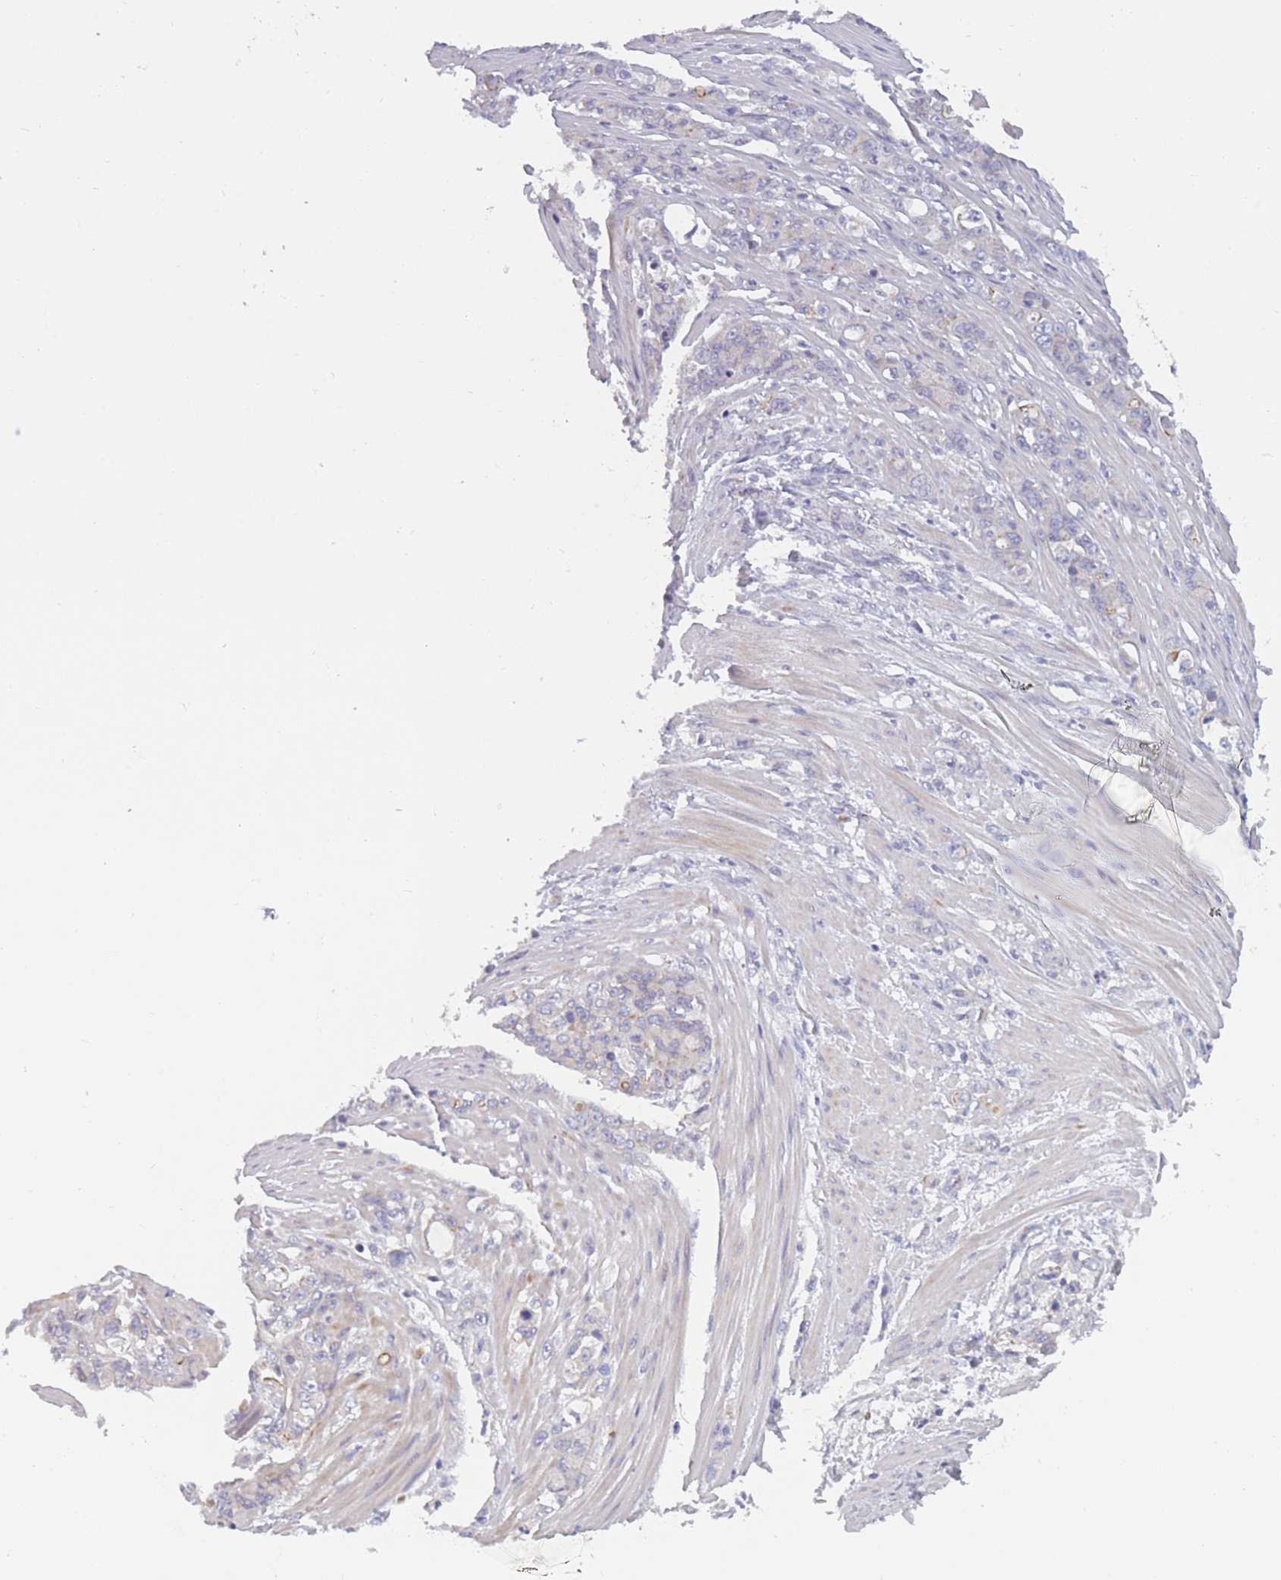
{"staining": {"intensity": "weak", "quantity": "<25%", "location": "cytoplasmic/membranous"}, "tissue": "stomach cancer", "cell_type": "Tumor cells", "image_type": "cancer", "snomed": [{"axis": "morphology", "description": "Normal tissue, NOS"}, {"axis": "morphology", "description": "Adenocarcinoma, NOS"}, {"axis": "topography", "description": "Stomach"}], "caption": "Immunohistochemistry histopathology image of stomach cancer (adenocarcinoma) stained for a protein (brown), which displays no expression in tumor cells. (DAB (3,3'-diaminobenzidine) immunohistochemistry with hematoxylin counter stain).", "gene": "FAM83F", "patient": {"sex": "female", "age": 79}}